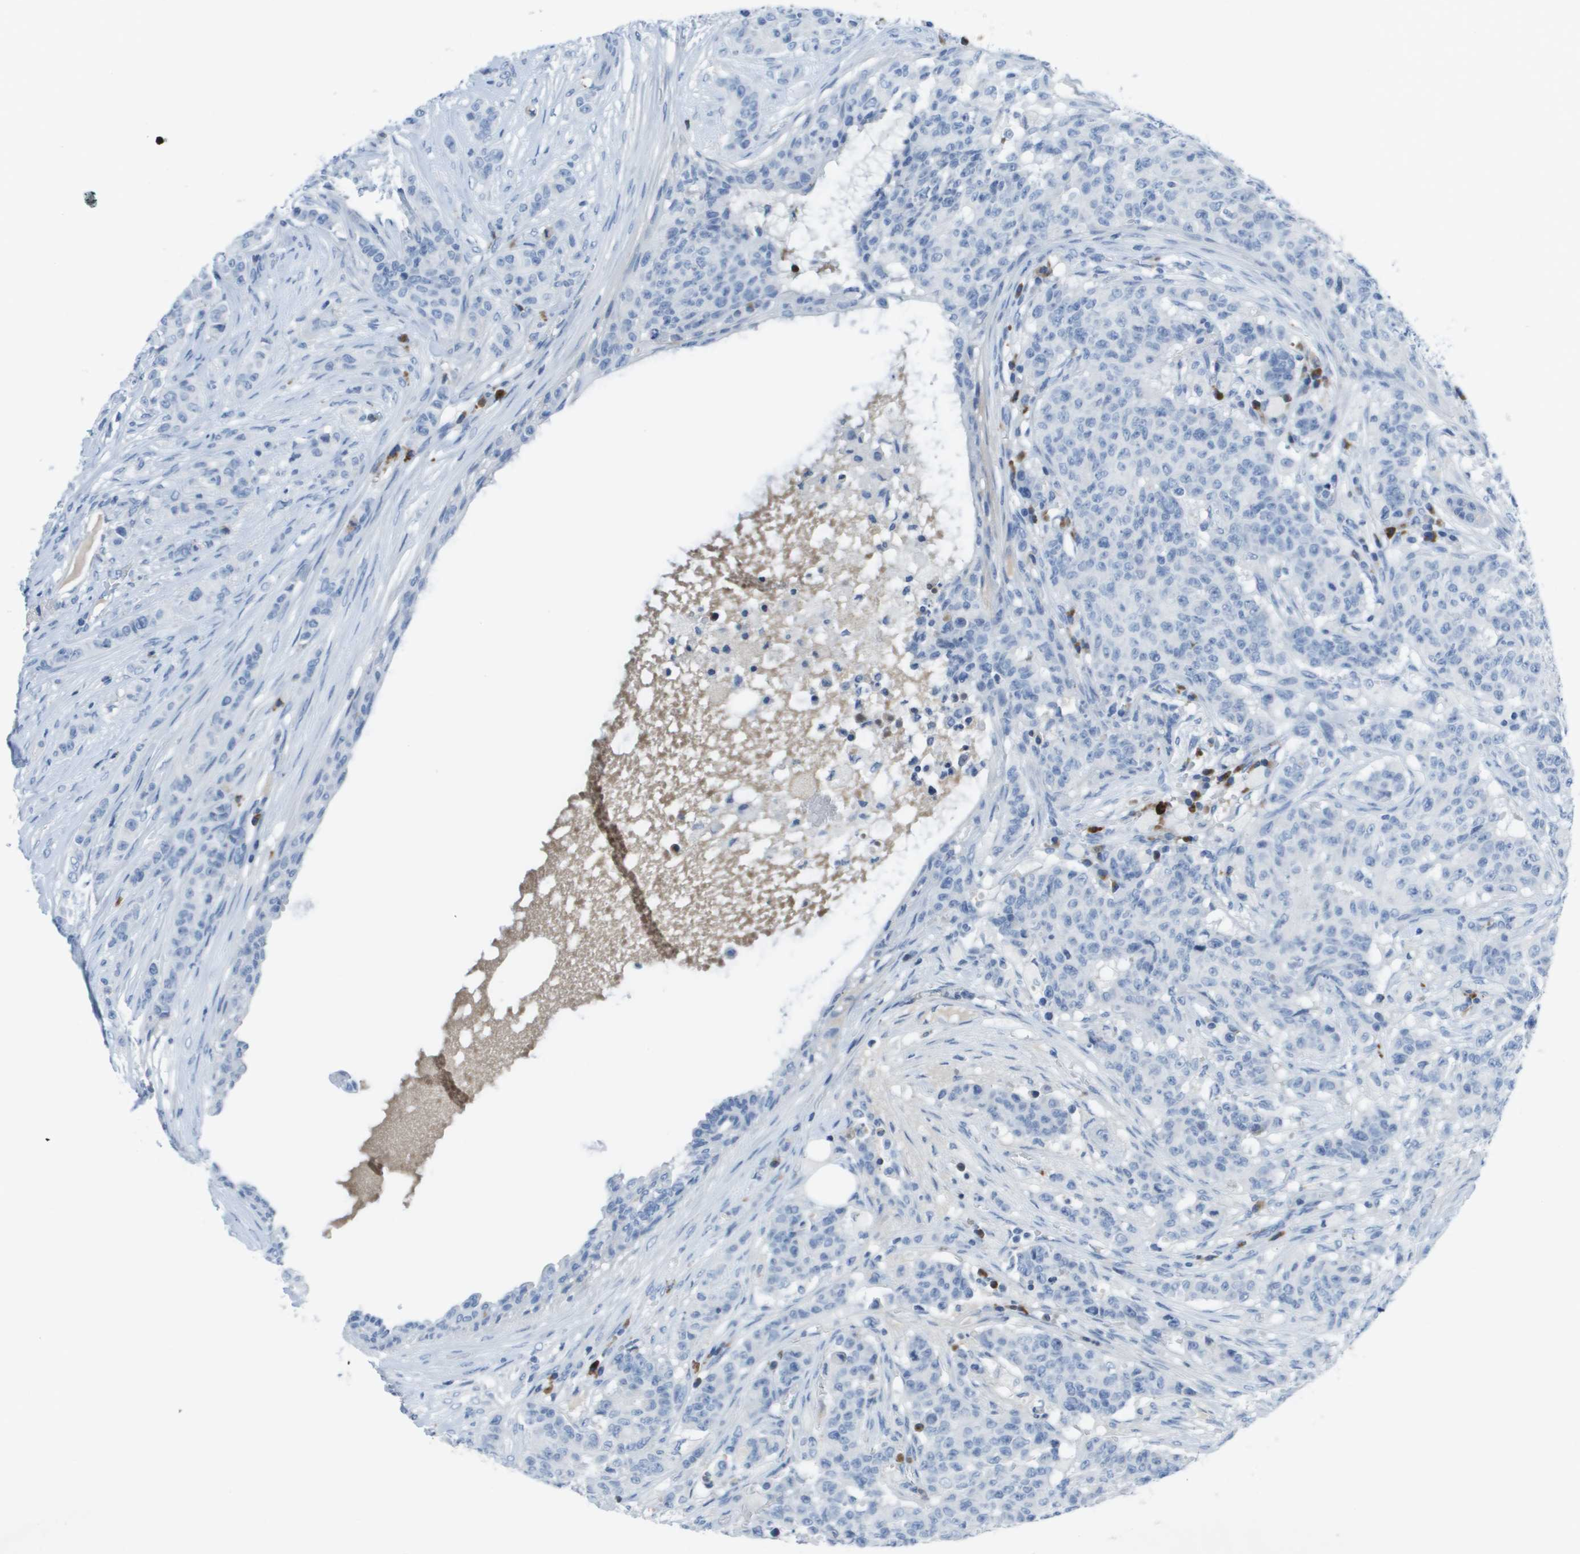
{"staining": {"intensity": "negative", "quantity": "none", "location": "none"}, "tissue": "breast cancer", "cell_type": "Tumor cells", "image_type": "cancer", "snomed": [{"axis": "morphology", "description": "Normal tissue, NOS"}, {"axis": "morphology", "description": "Duct carcinoma"}, {"axis": "topography", "description": "Breast"}], "caption": "A high-resolution micrograph shows IHC staining of breast cancer, which displays no significant positivity in tumor cells.", "gene": "GPR18", "patient": {"sex": "female", "age": 40}}